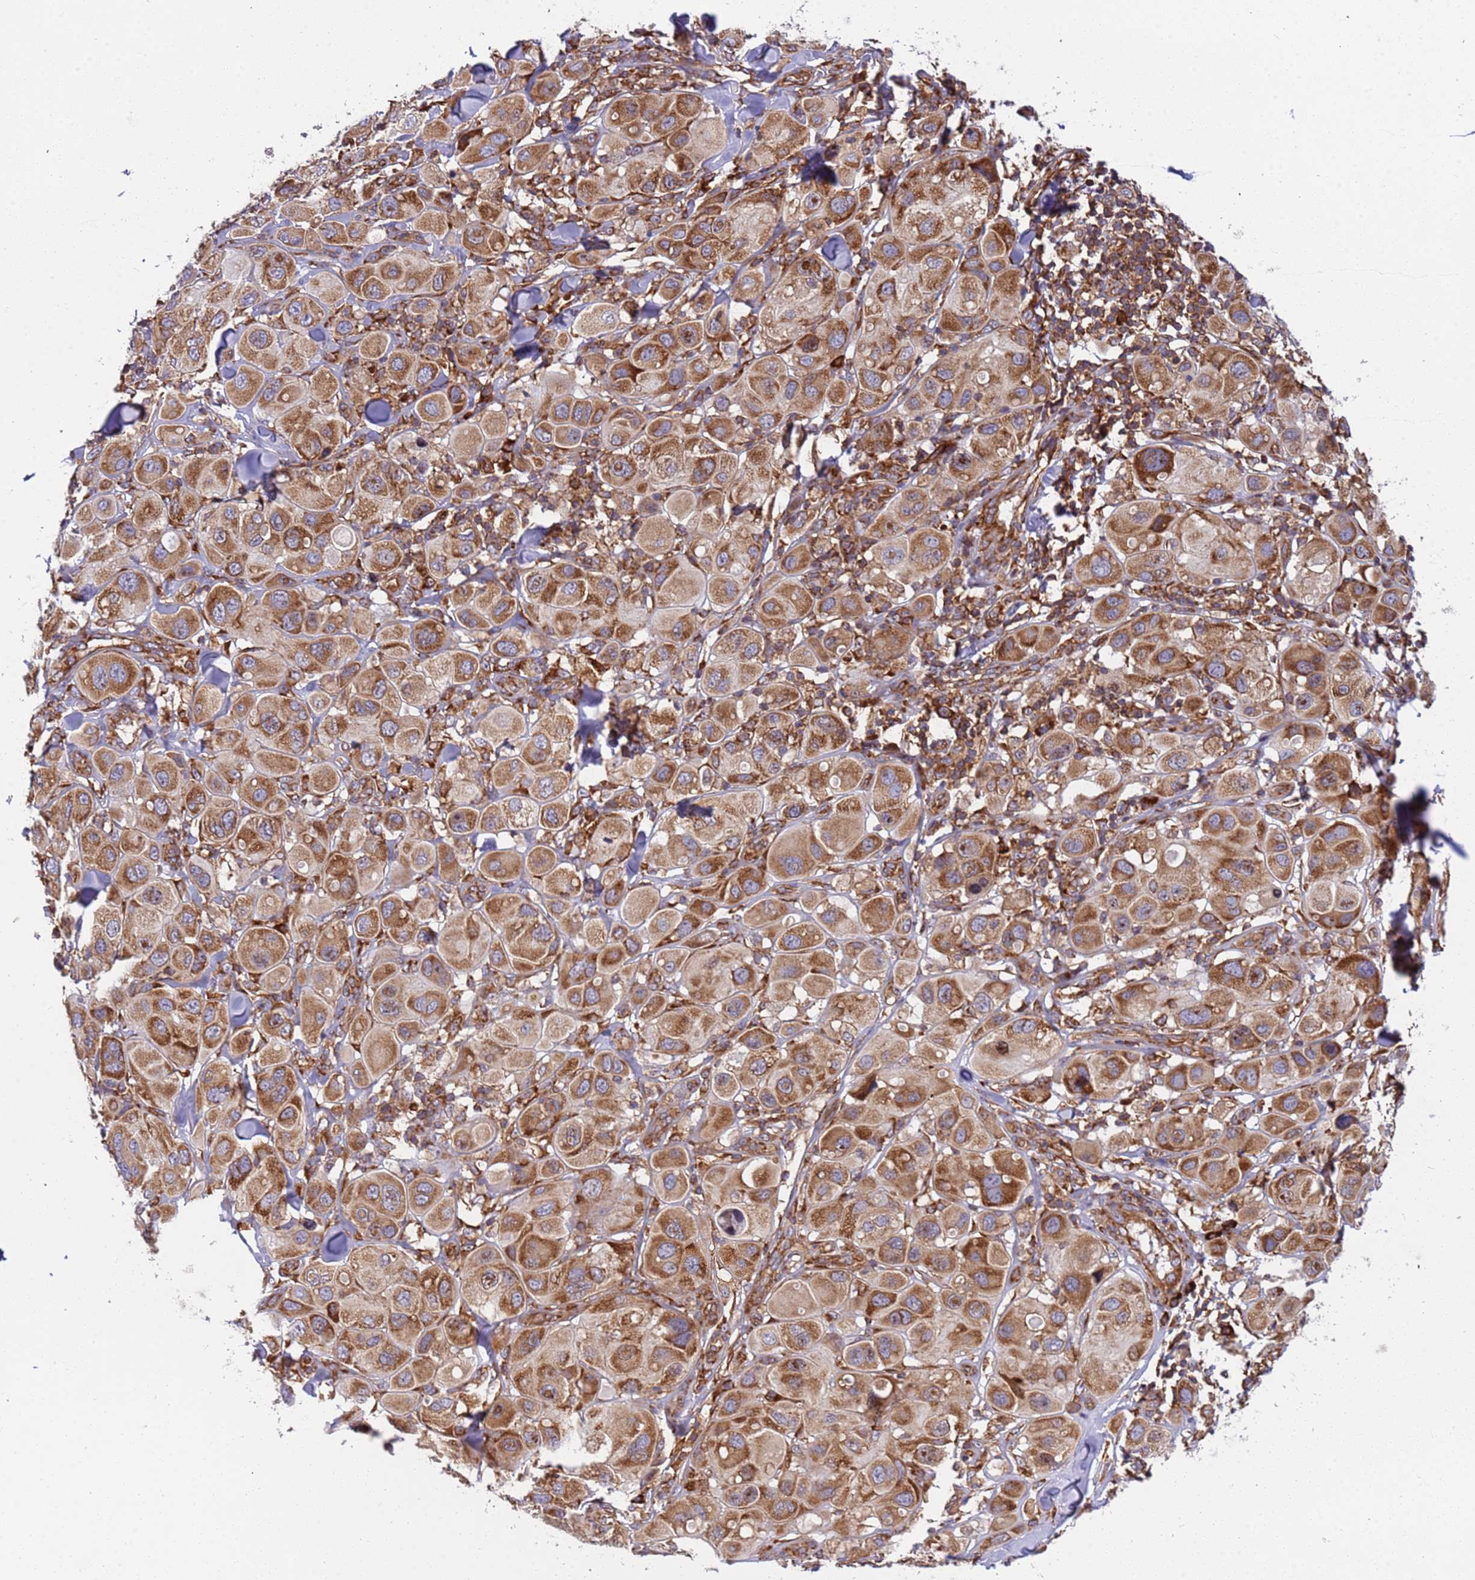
{"staining": {"intensity": "strong", "quantity": ">75%", "location": "cytoplasmic/membranous"}, "tissue": "melanoma", "cell_type": "Tumor cells", "image_type": "cancer", "snomed": [{"axis": "morphology", "description": "Malignant melanoma, Metastatic site"}, {"axis": "topography", "description": "Skin"}], "caption": "Immunohistochemistry (IHC) staining of melanoma, which displays high levels of strong cytoplasmic/membranous expression in about >75% of tumor cells indicating strong cytoplasmic/membranous protein staining. The staining was performed using DAB (brown) for protein detection and nuclei were counterstained in hematoxylin (blue).", "gene": "RPL36", "patient": {"sex": "male", "age": 41}}